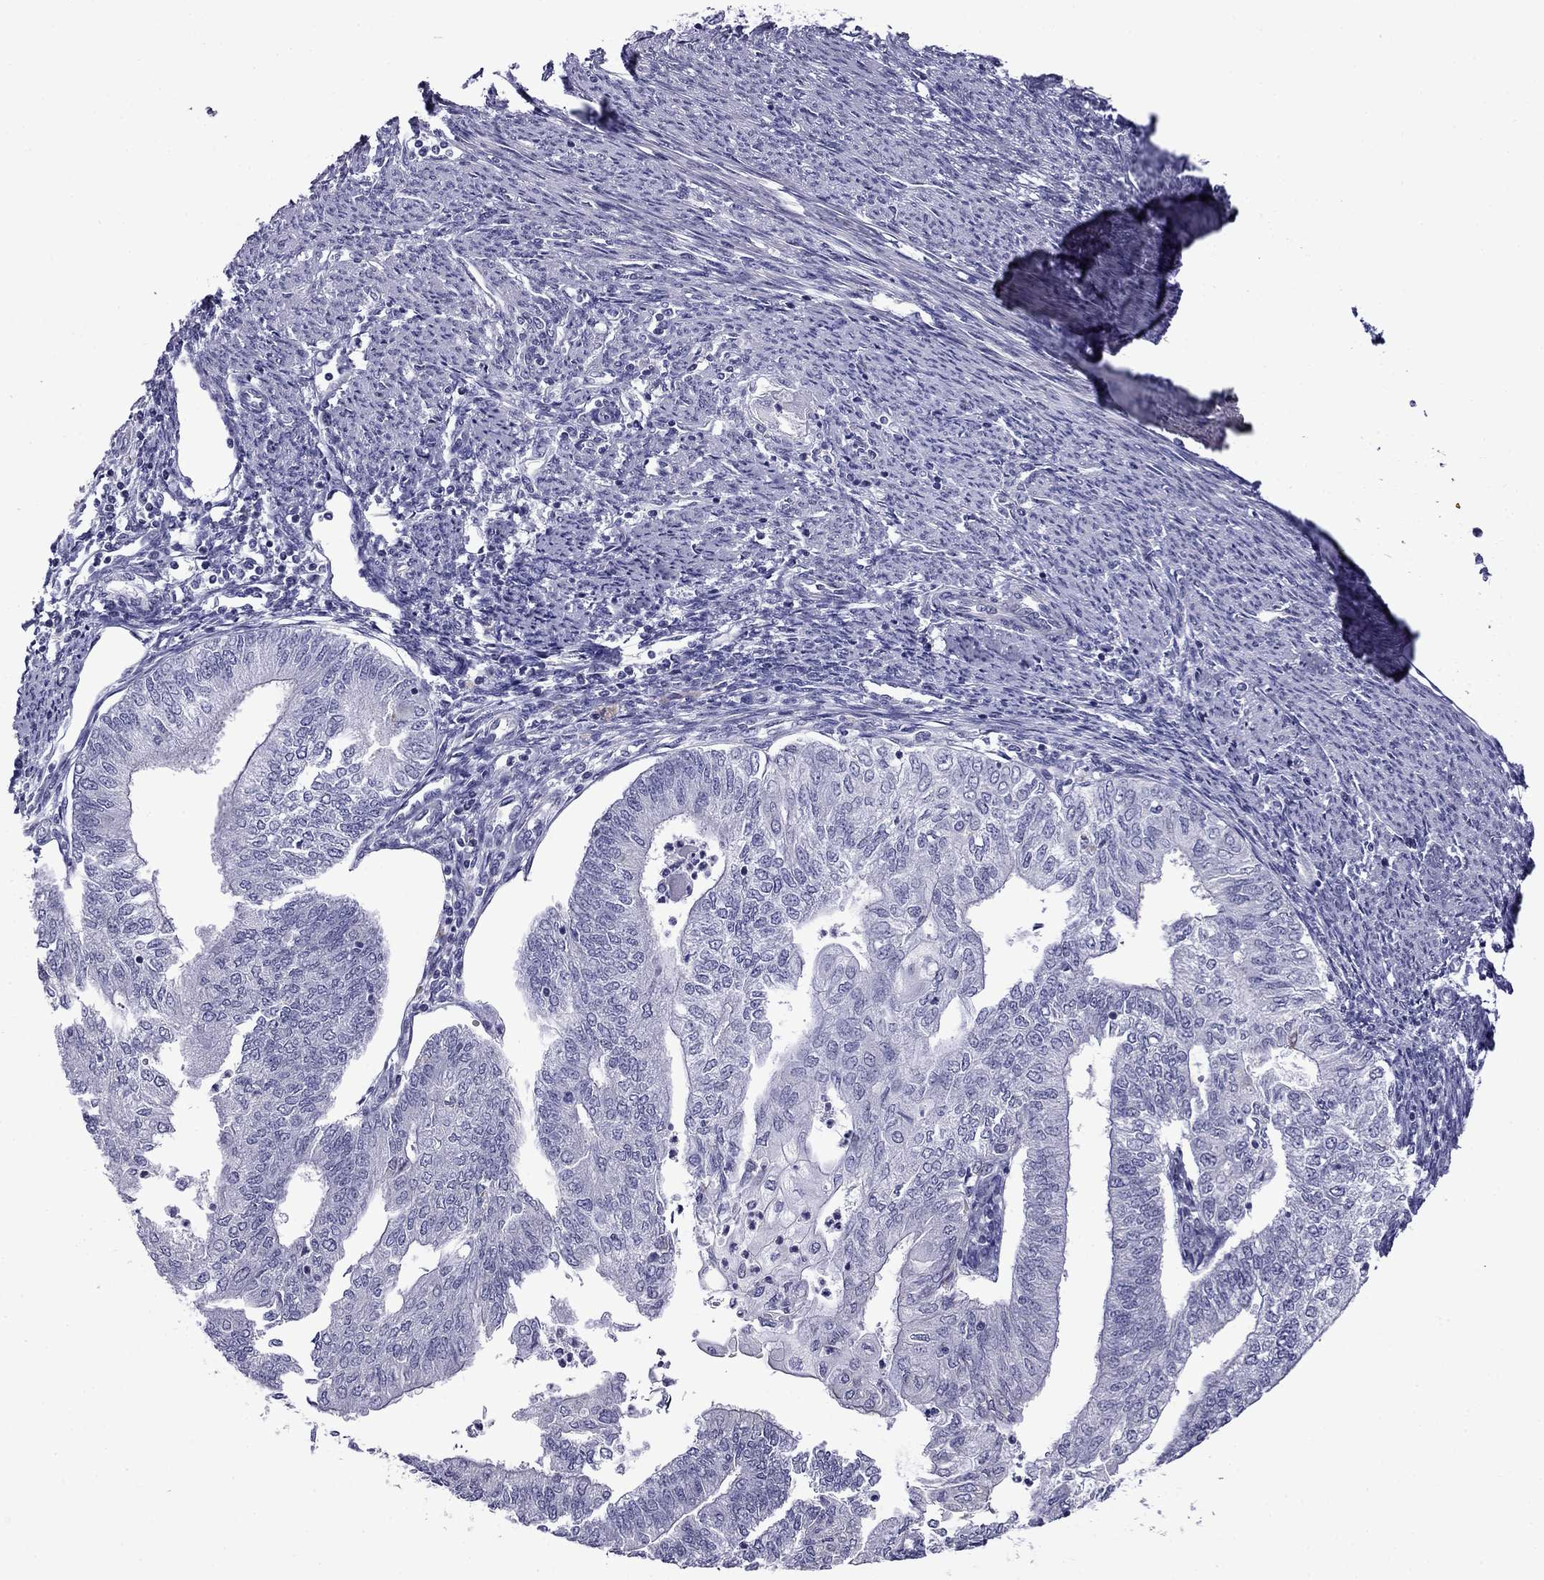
{"staining": {"intensity": "negative", "quantity": "none", "location": "none"}, "tissue": "endometrial cancer", "cell_type": "Tumor cells", "image_type": "cancer", "snomed": [{"axis": "morphology", "description": "Adenocarcinoma, NOS"}, {"axis": "topography", "description": "Endometrium"}], "caption": "DAB (3,3'-diaminobenzidine) immunohistochemical staining of endometrial cancer shows no significant staining in tumor cells. Nuclei are stained in blue.", "gene": "PRR18", "patient": {"sex": "female", "age": 59}}